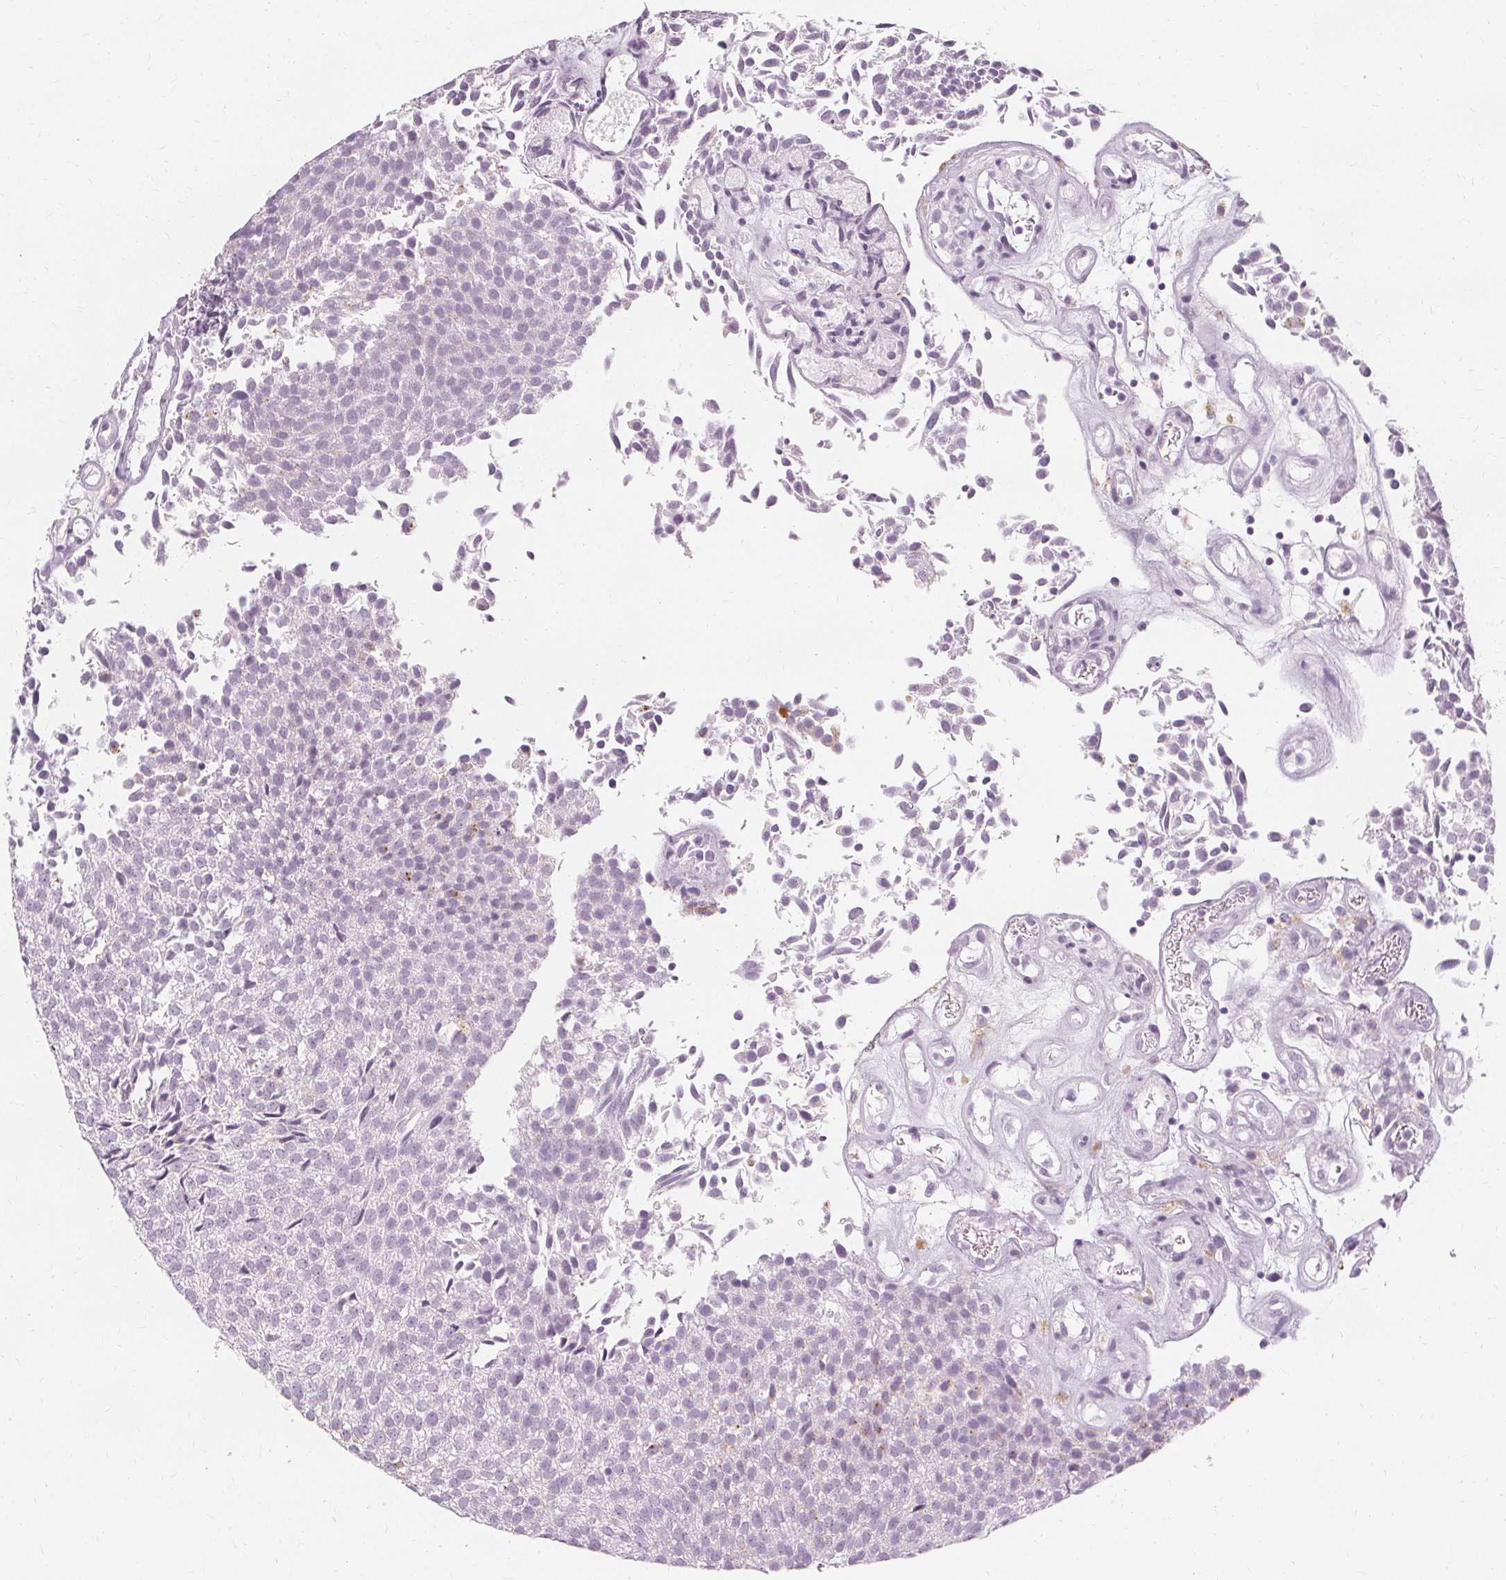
{"staining": {"intensity": "negative", "quantity": "none", "location": "none"}, "tissue": "urothelial cancer", "cell_type": "Tumor cells", "image_type": "cancer", "snomed": [{"axis": "morphology", "description": "Urothelial carcinoma, Low grade"}, {"axis": "topography", "description": "Urinary bladder"}], "caption": "High power microscopy micrograph of an IHC micrograph of urothelial cancer, revealing no significant expression in tumor cells. (DAB immunohistochemistry visualized using brightfield microscopy, high magnification).", "gene": "TFF1", "patient": {"sex": "female", "age": 79}}